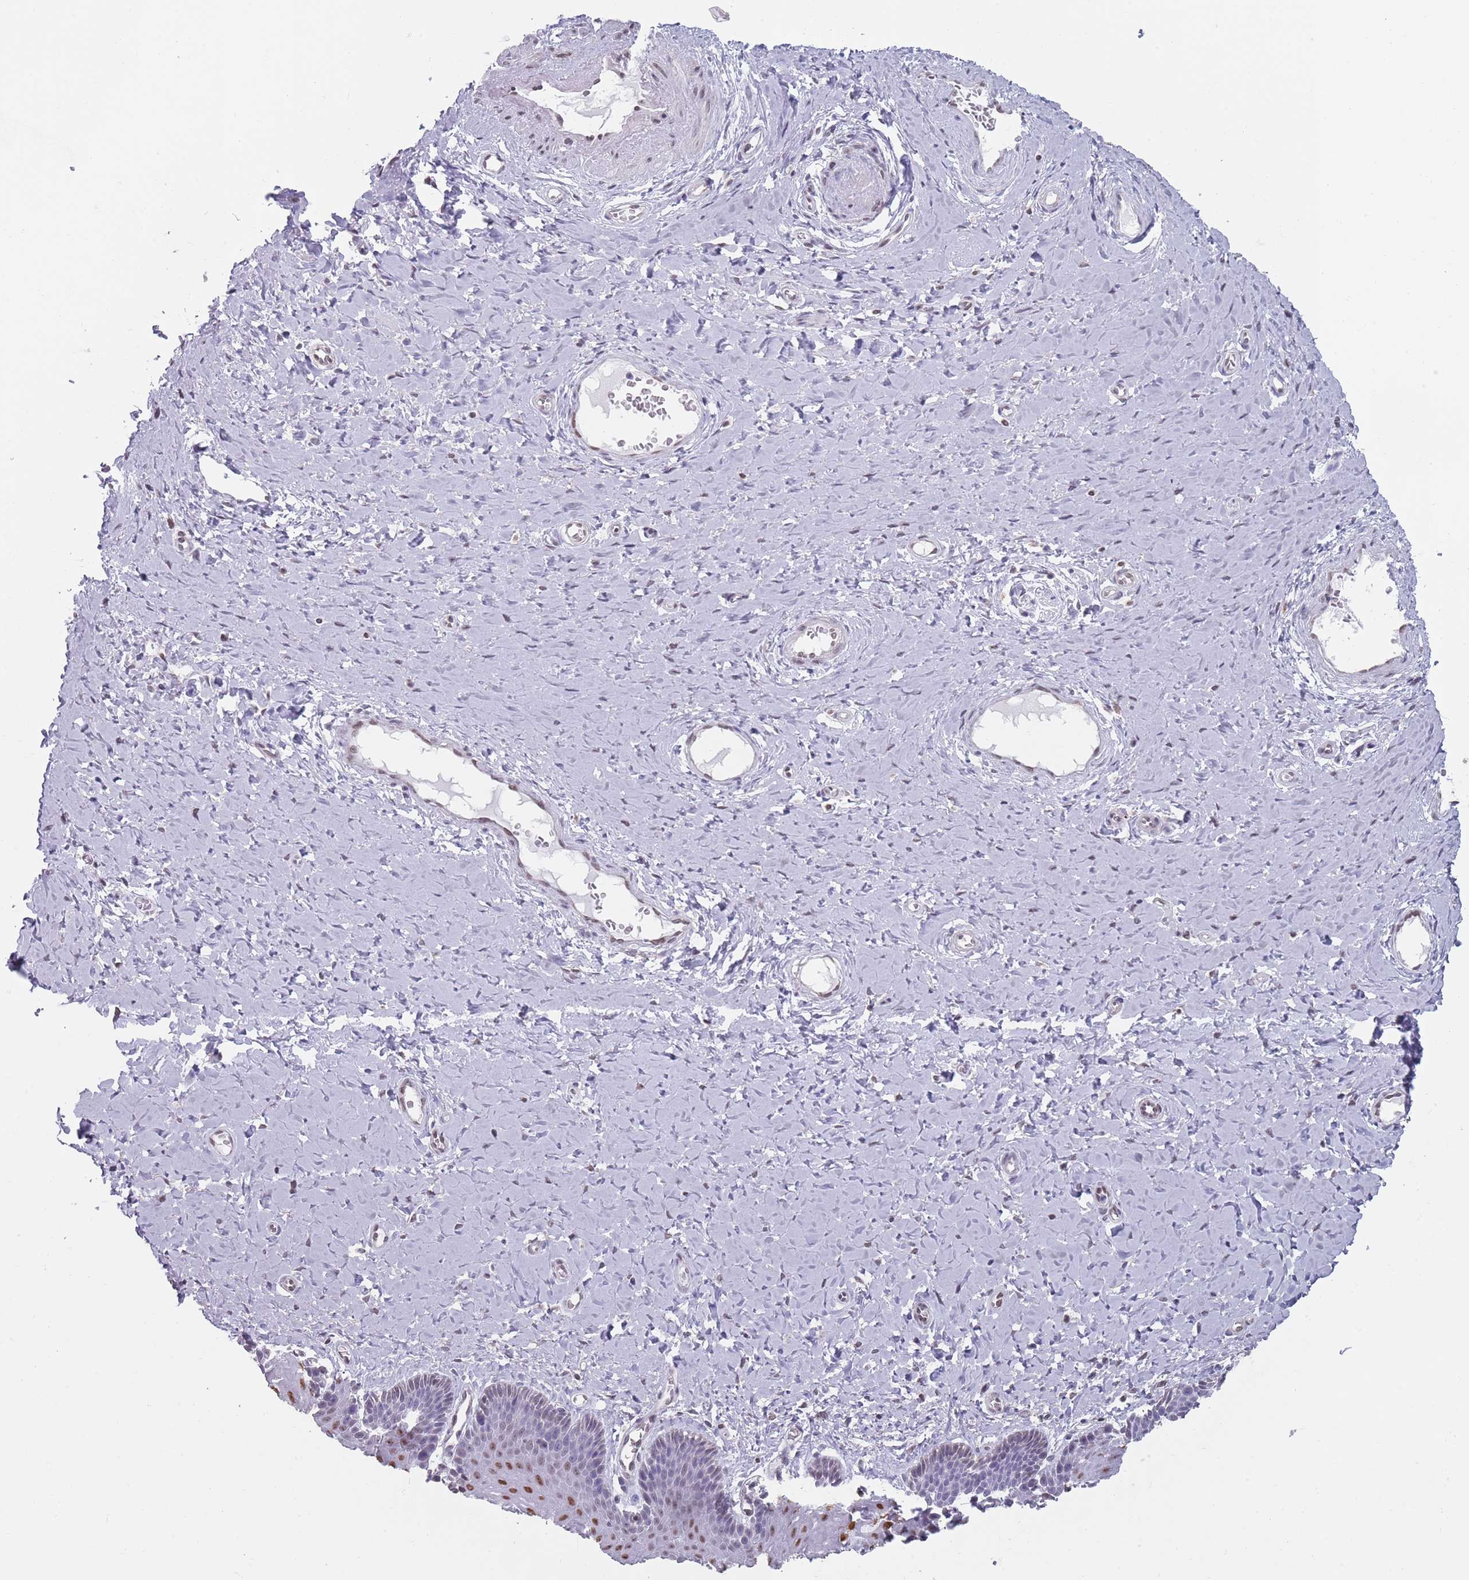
{"staining": {"intensity": "strong", "quantity": "25%-75%", "location": "nuclear"}, "tissue": "vagina", "cell_type": "Squamous epithelial cells", "image_type": "normal", "snomed": [{"axis": "morphology", "description": "Normal tissue, NOS"}, {"axis": "topography", "description": "Vagina"}], "caption": "A brown stain shows strong nuclear staining of a protein in squamous epithelial cells of benign human vagina. (DAB = brown stain, brightfield microscopy at high magnification).", "gene": "MFSD12", "patient": {"sex": "female", "age": 65}}